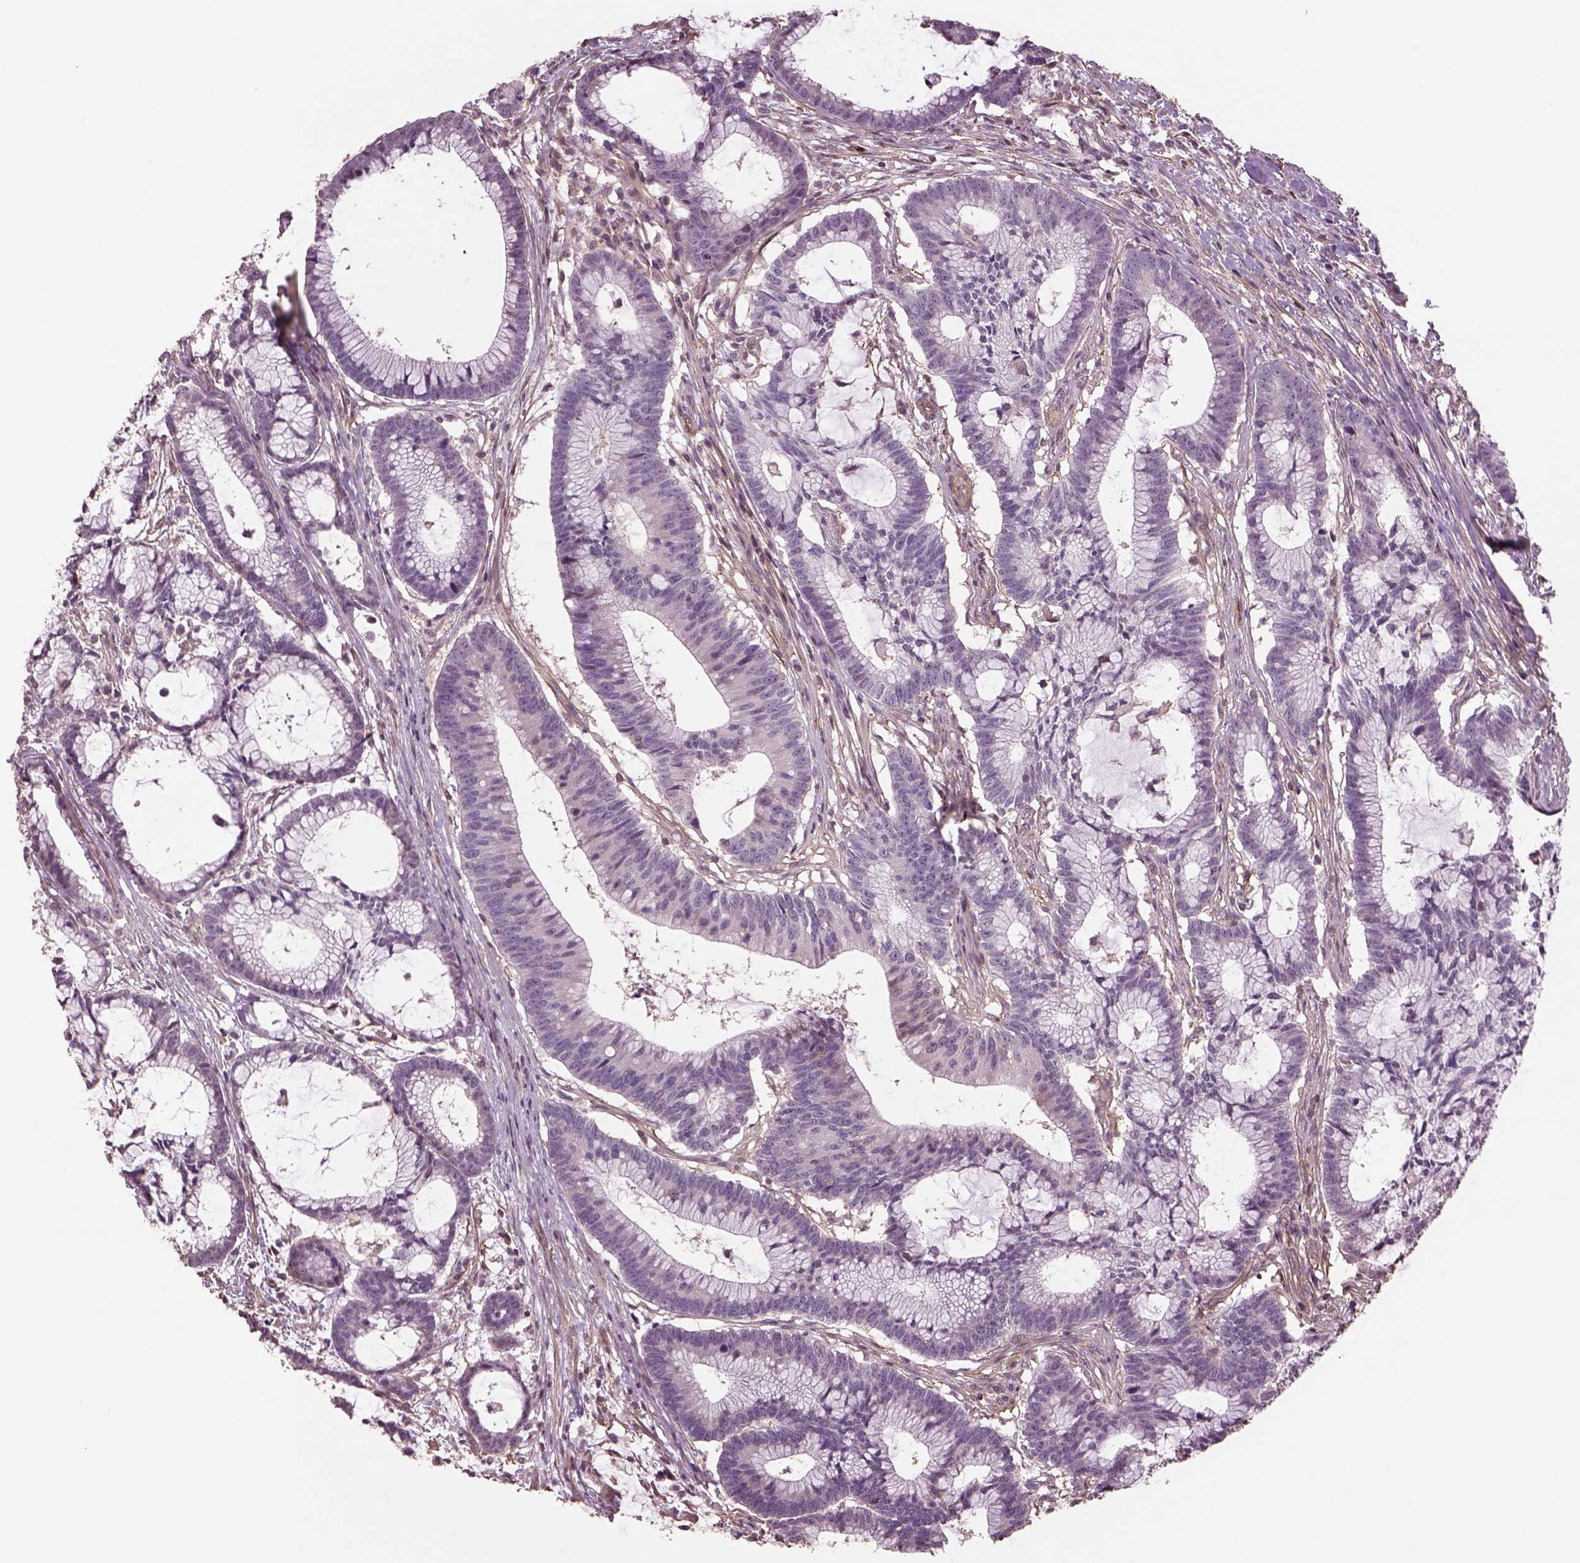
{"staining": {"intensity": "negative", "quantity": "none", "location": "none"}, "tissue": "colorectal cancer", "cell_type": "Tumor cells", "image_type": "cancer", "snomed": [{"axis": "morphology", "description": "Adenocarcinoma, NOS"}, {"axis": "topography", "description": "Colon"}], "caption": "Immunohistochemistry (IHC) of adenocarcinoma (colorectal) demonstrates no staining in tumor cells.", "gene": "LIN7A", "patient": {"sex": "female", "age": 78}}